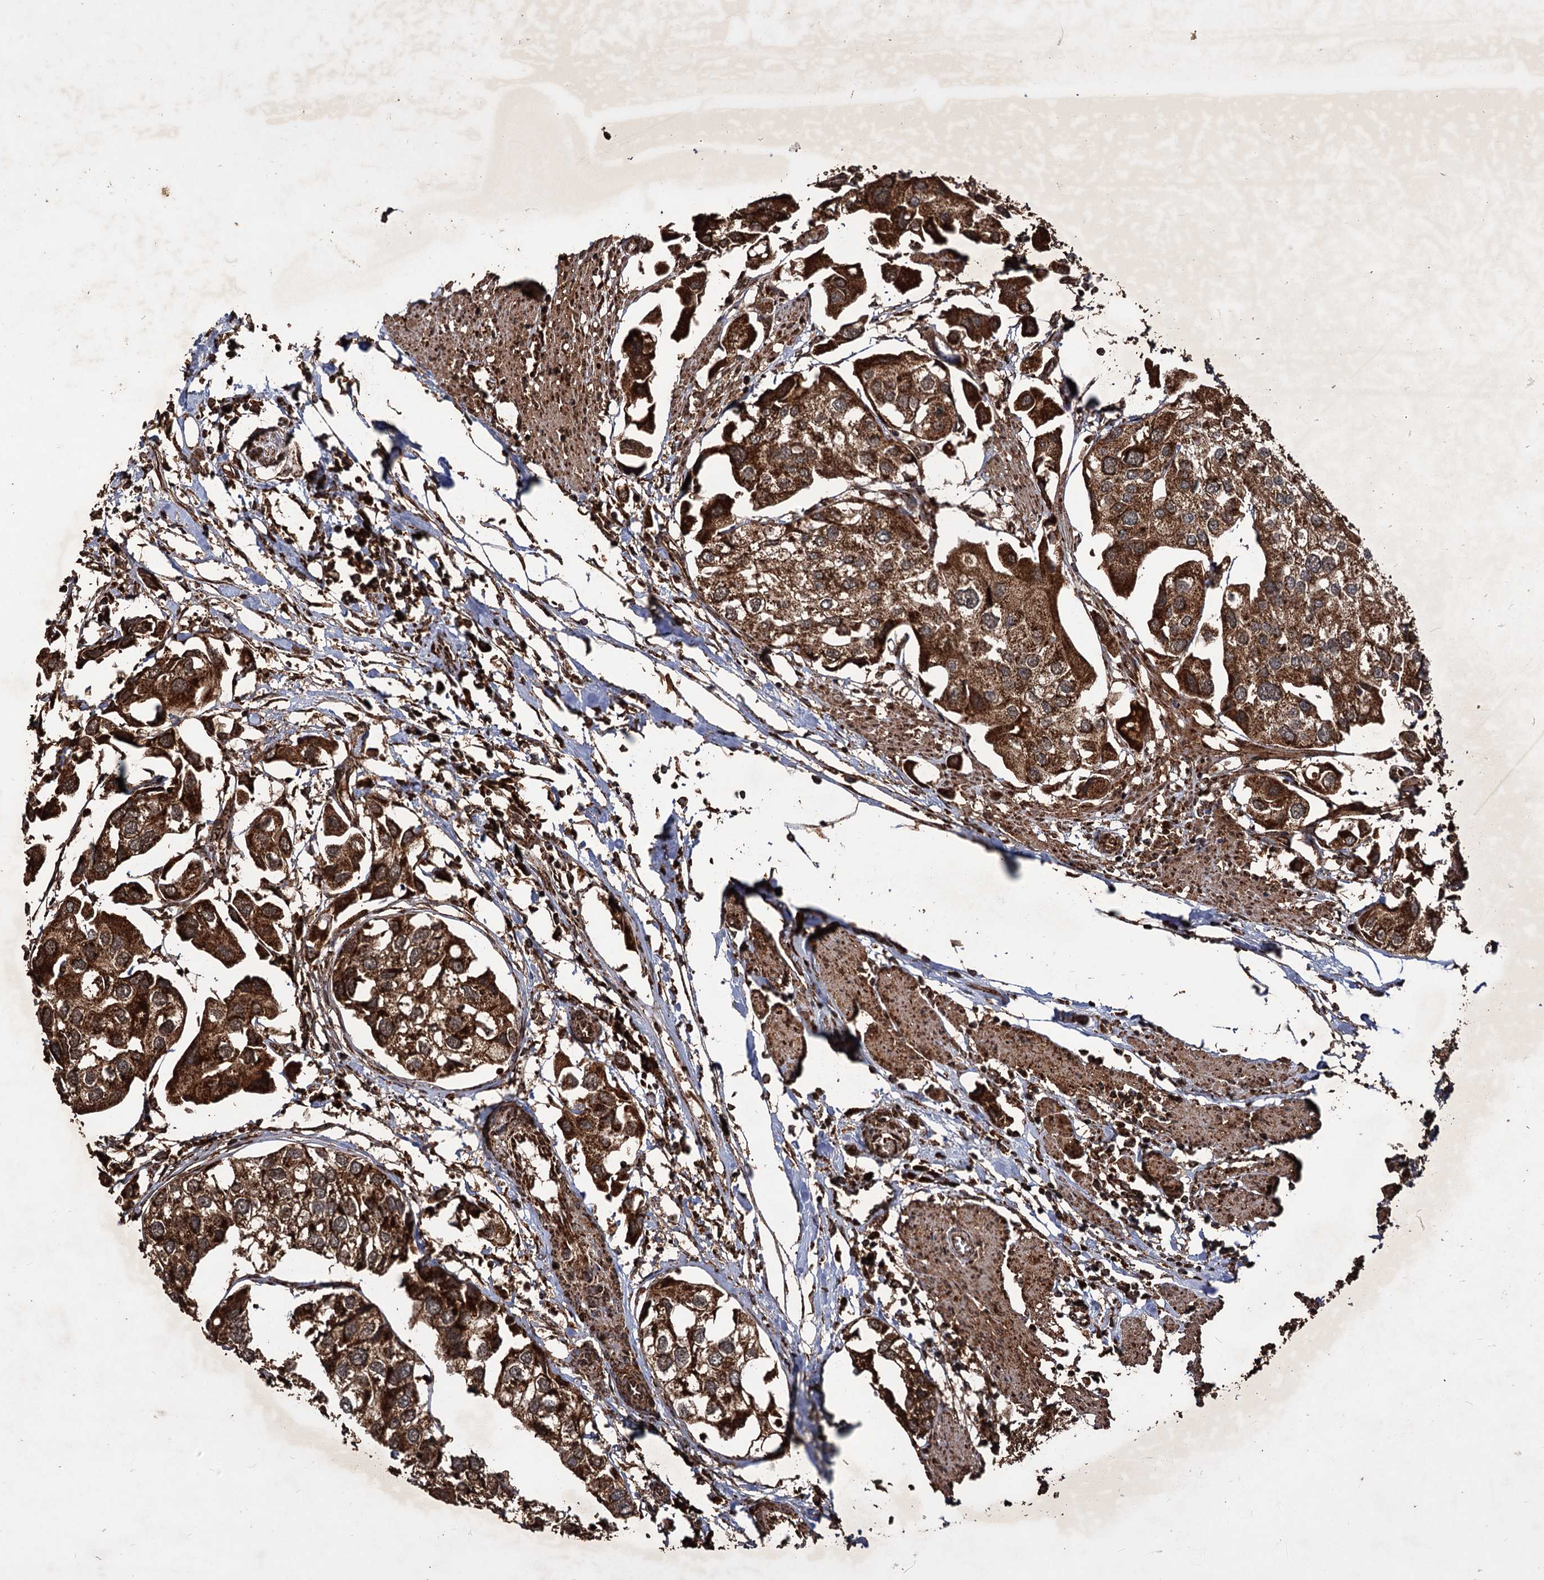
{"staining": {"intensity": "strong", "quantity": ">75%", "location": "cytoplasmic/membranous"}, "tissue": "urothelial cancer", "cell_type": "Tumor cells", "image_type": "cancer", "snomed": [{"axis": "morphology", "description": "Urothelial carcinoma, High grade"}, {"axis": "topography", "description": "Urinary bladder"}], "caption": "IHC of urothelial cancer displays high levels of strong cytoplasmic/membranous positivity in about >75% of tumor cells.", "gene": "IPO4", "patient": {"sex": "male", "age": 64}}